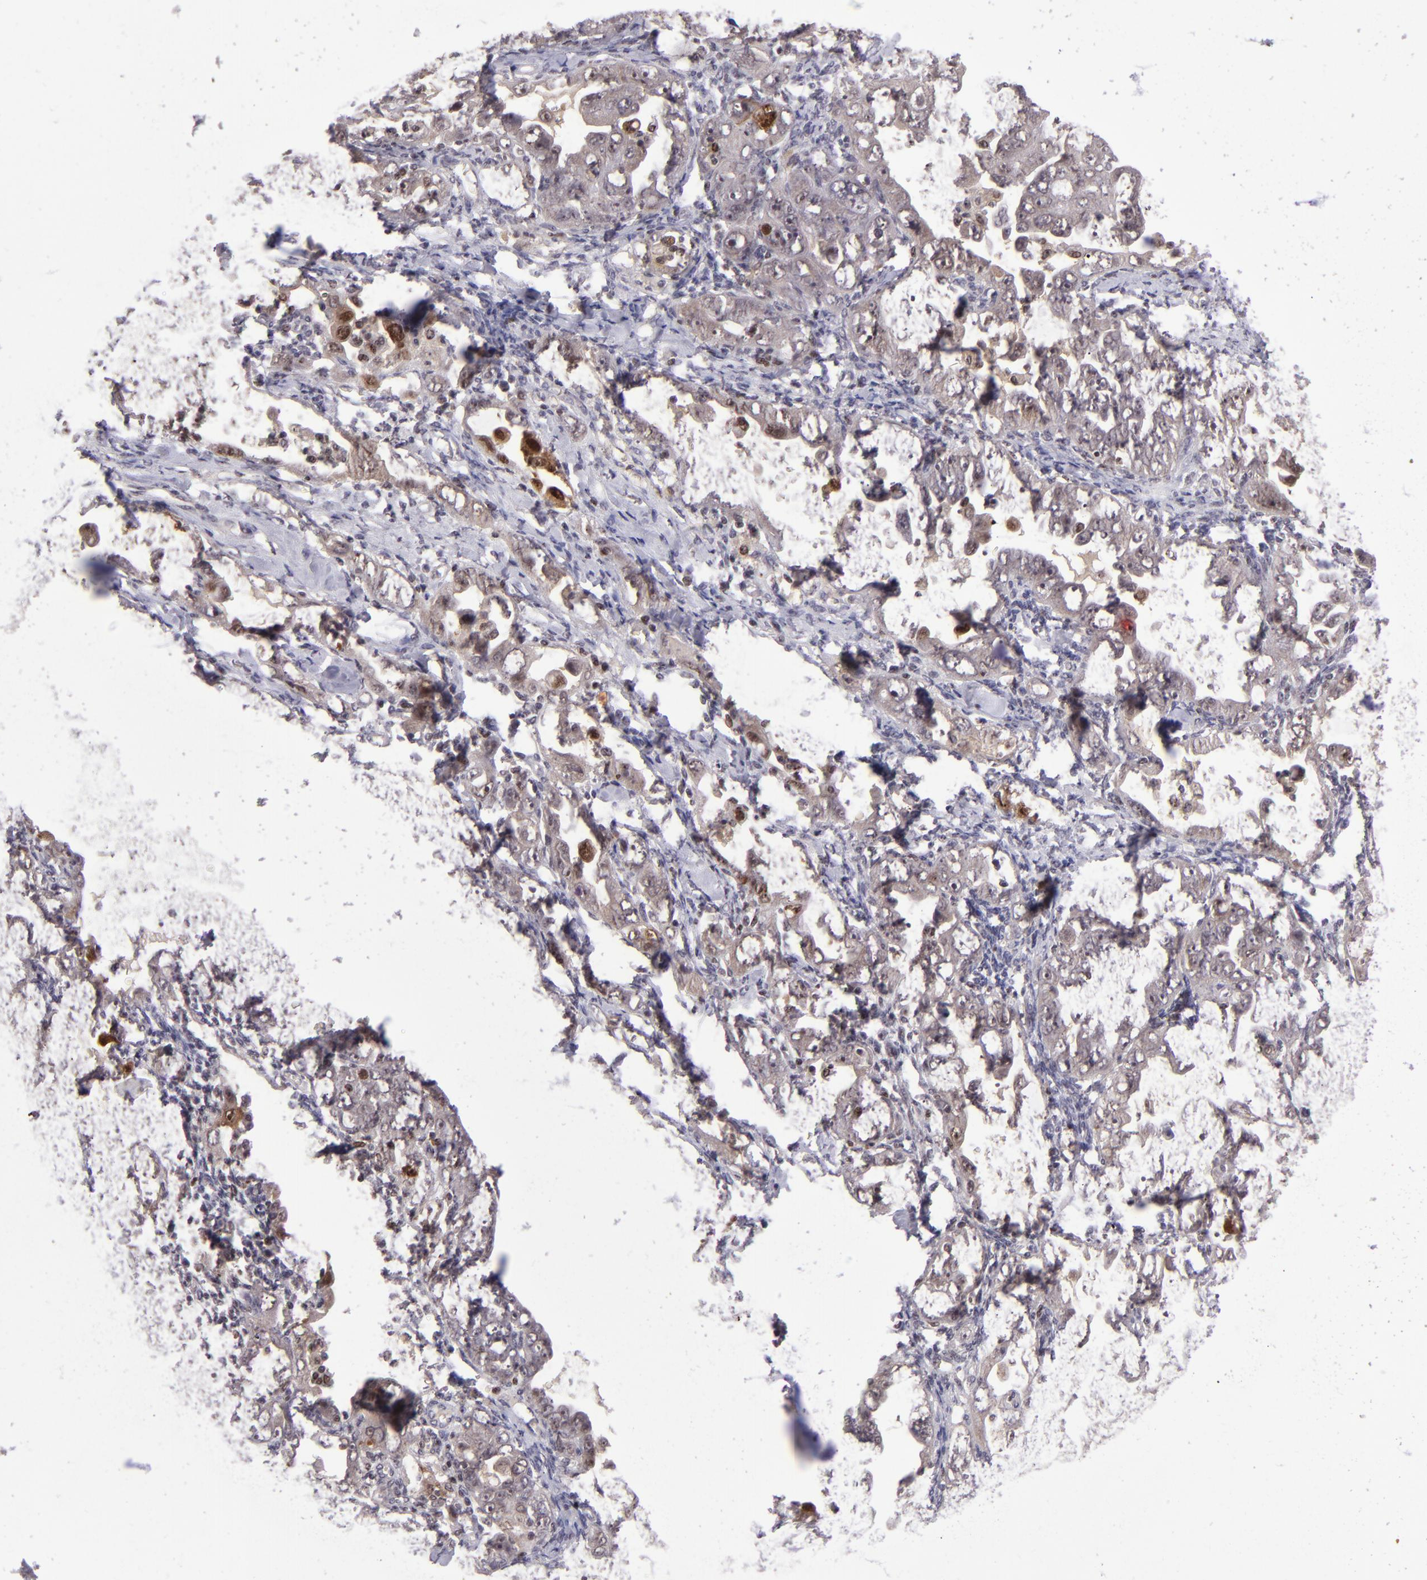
{"staining": {"intensity": "moderate", "quantity": ">75%", "location": "cytoplasmic/membranous,nuclear"}, "tissue": "ovarian cancer", "cell_type": "Tumor cells", "image_type": "cancer", "snomed": [{"axis": "morphology", "description": "Cystadenocarcinoma, serous, NOS"}, {"axis": "topography", "description": "Ovary"}], "caption": "Ovarian cancer was stained to show a protein in brown. There is medium levels of moderate cytoplasmic/membranous and nuclear staining in about >75% of tumor cells.", "gene": "PCNX4", "patient": {"sex": "female", "age": 66}}